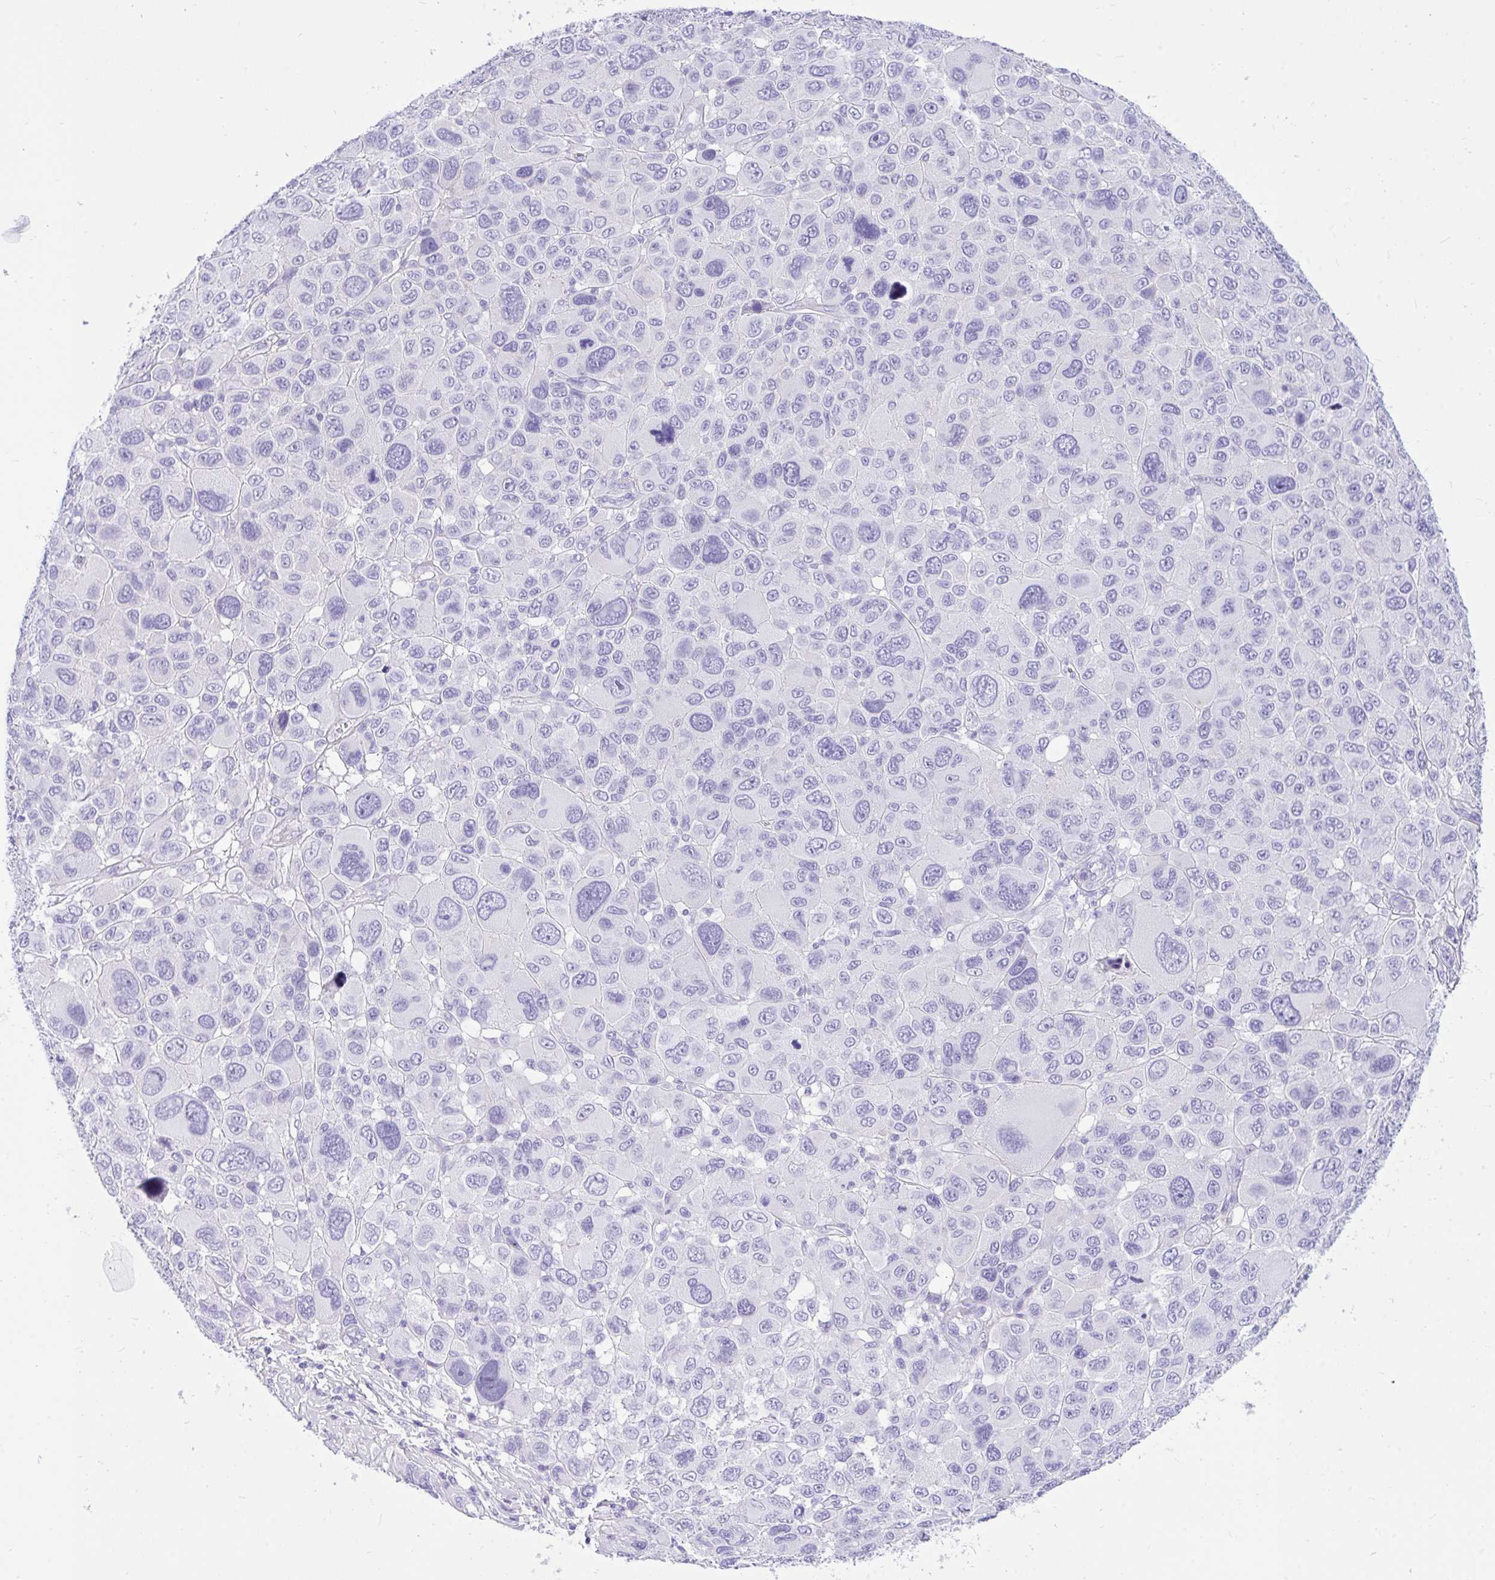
{"staining": {"intensity": "negative", "quantity": "none", "location": "none"}, "tissue": "melanoma", "cell_type": "Tumor cells", "image_type": "cancer", "snomed": [{"axis": "morphology", "description": "Malignant melanoma, NOS"}, {"axis": "topography", "description": "Skin"}], "caption": "Immunohistochemical staining of malignant melanoma shows no significant positivity in tumor cells.", "gene": "TLN2", "patient": {"sex": "female", "age": 66}}